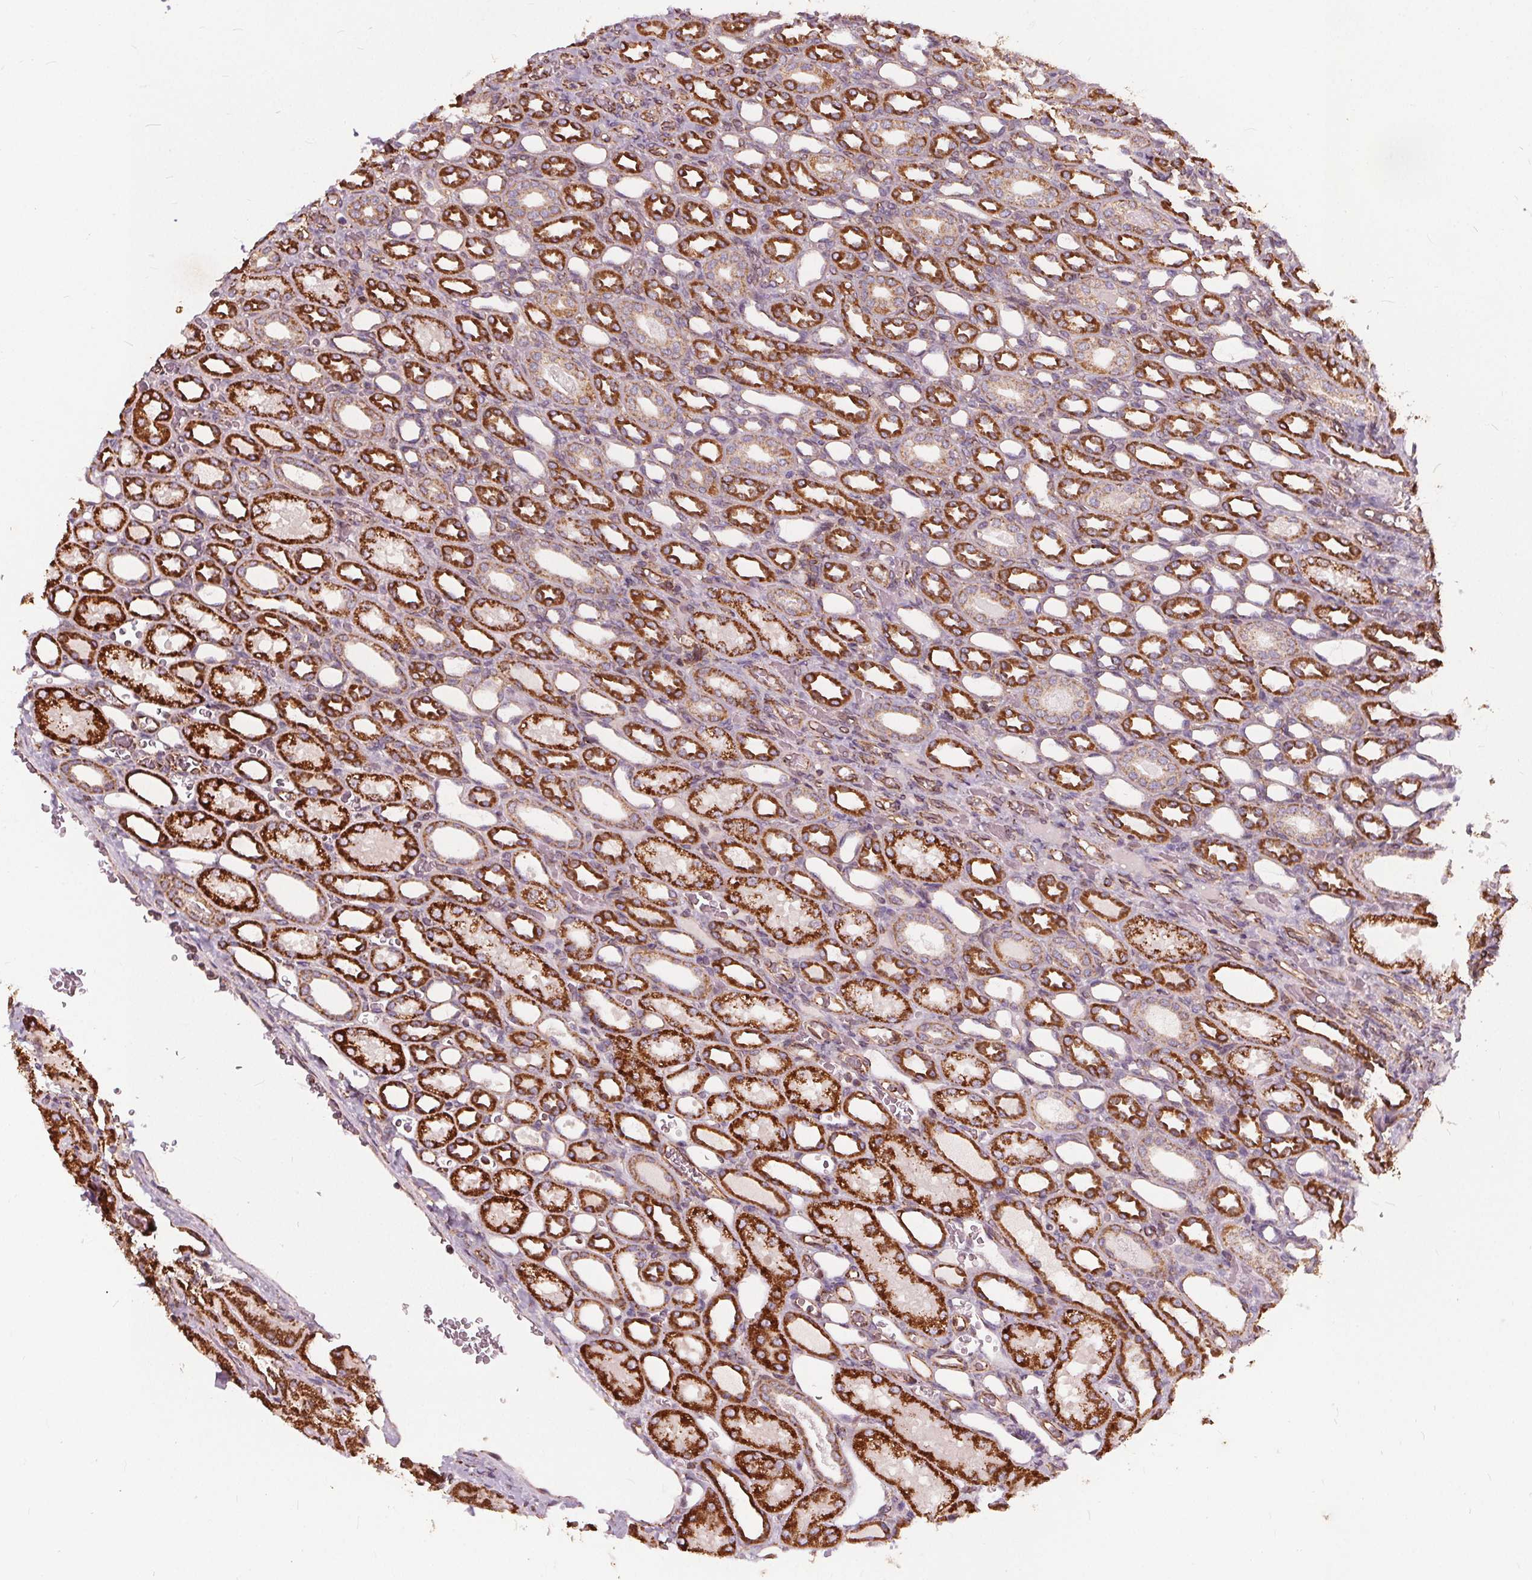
{"staining": {"intensity": "moderate", "quantity": "<25%", "location": "cytoplasmic/membranous"}, "tissue": "kidney", "cell_type": "Cells in glomeruli", "image_type": "normal", "snomed": [{"axis": "morphology", "description": "Normal tissue, NOS"}, {"axis": "topography", "description": "Kidney"}], "caption": "Normal kidney was stained to show a protein in brown. There is low levels of moderate cytoplasmic/membranous expression in approximately <25% of cells in glomeruli. (Stains: DAB (3,3'-diaminobenzidine) in brown, nuclei in blue, Microscopy: brightfield microscopy at high magnification).", "gene": "PLSCR3", "patient": {"sex": "male", "age": 2}}